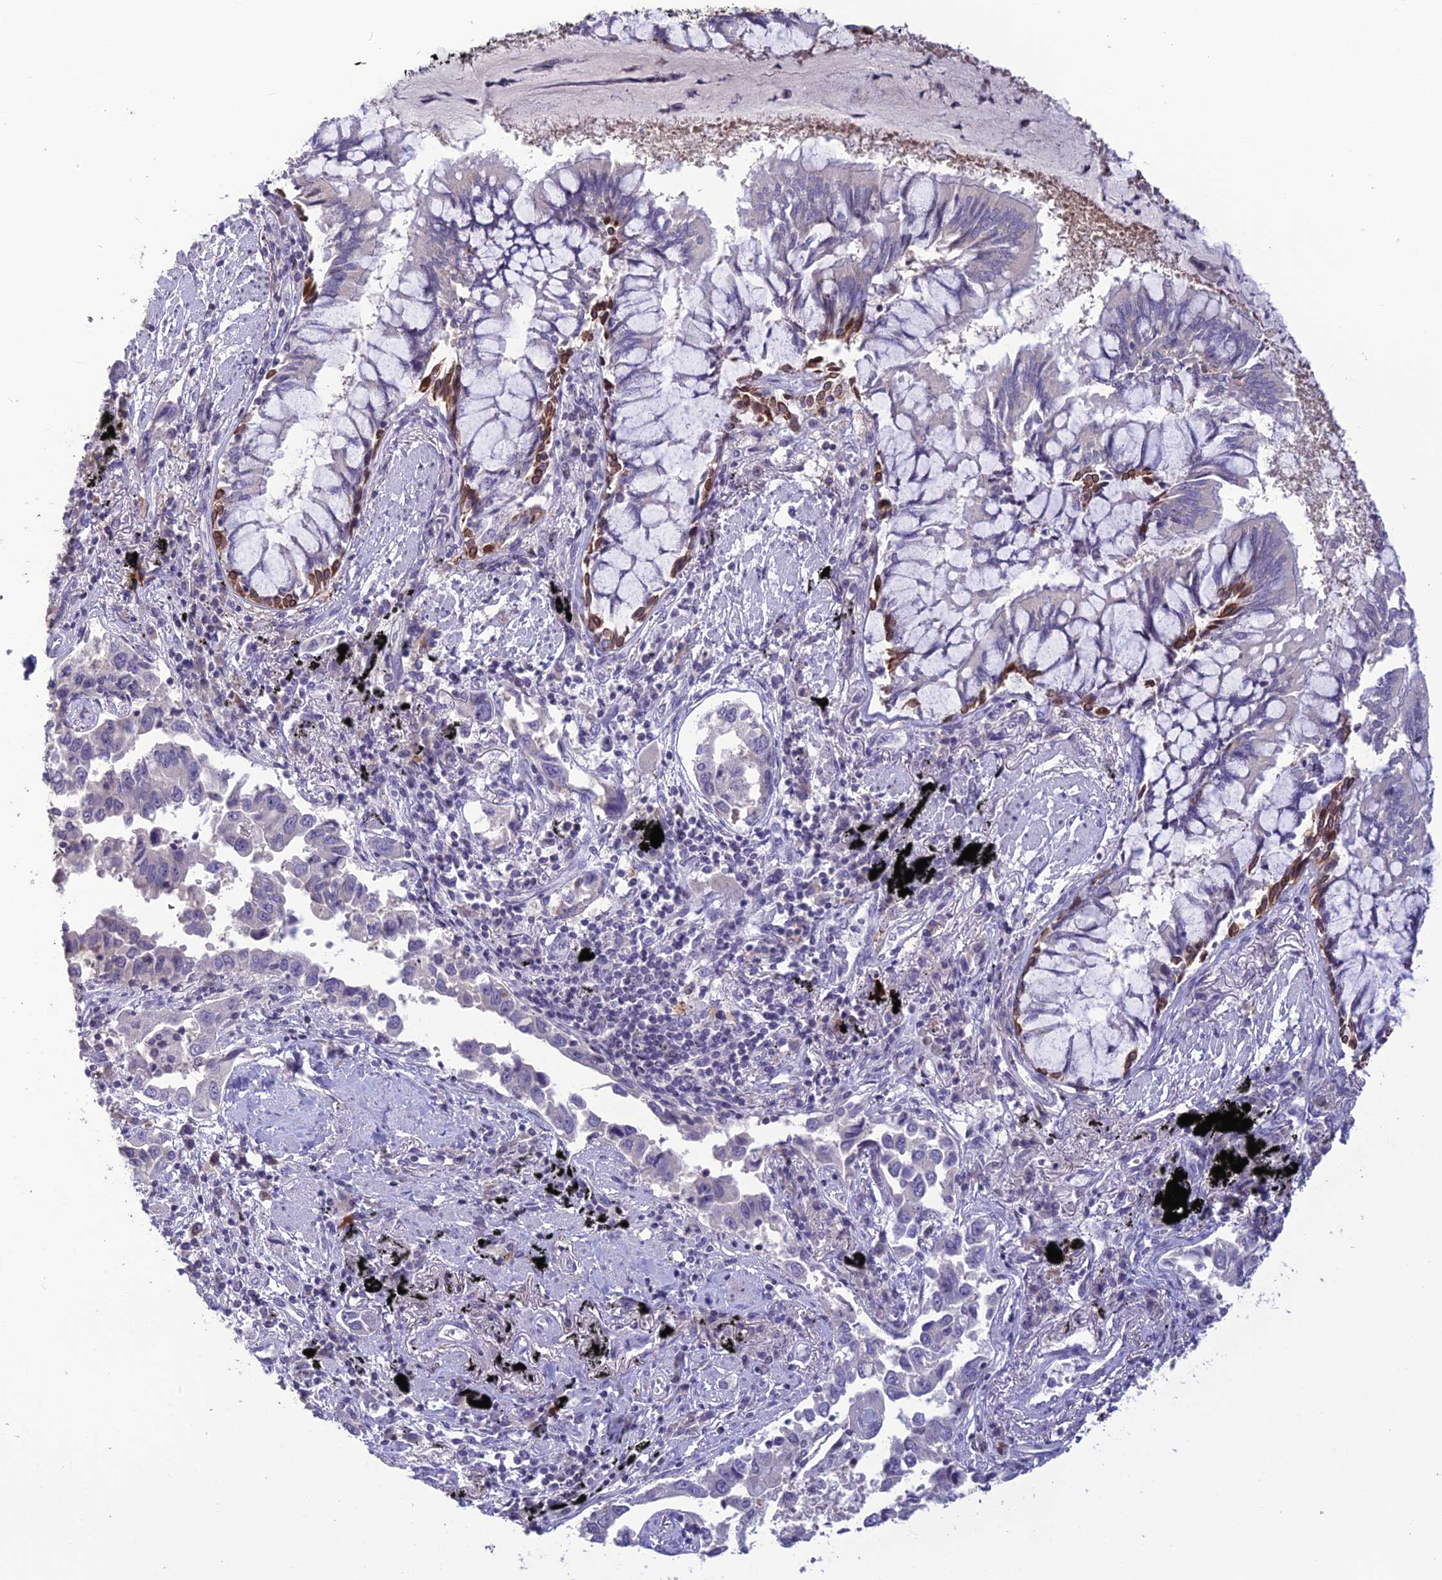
{"staining": {"intensity": "negative", "quantity": "none", "location": "none"}, "tissue": "lung cancer", "cell_type": "Tumor cells", "image_type": "cancer", "snomed": [{"axis": "morphology", "description": "Adenocarcinoma, NOS"}, {"axis": "topography", "description": "Lung"}], "caption": "The image shows no staining of tumor cells in adenocarcinoma (lung).", "gene": "TMEM134", "patient": {"sex": "male", "age": 67}}